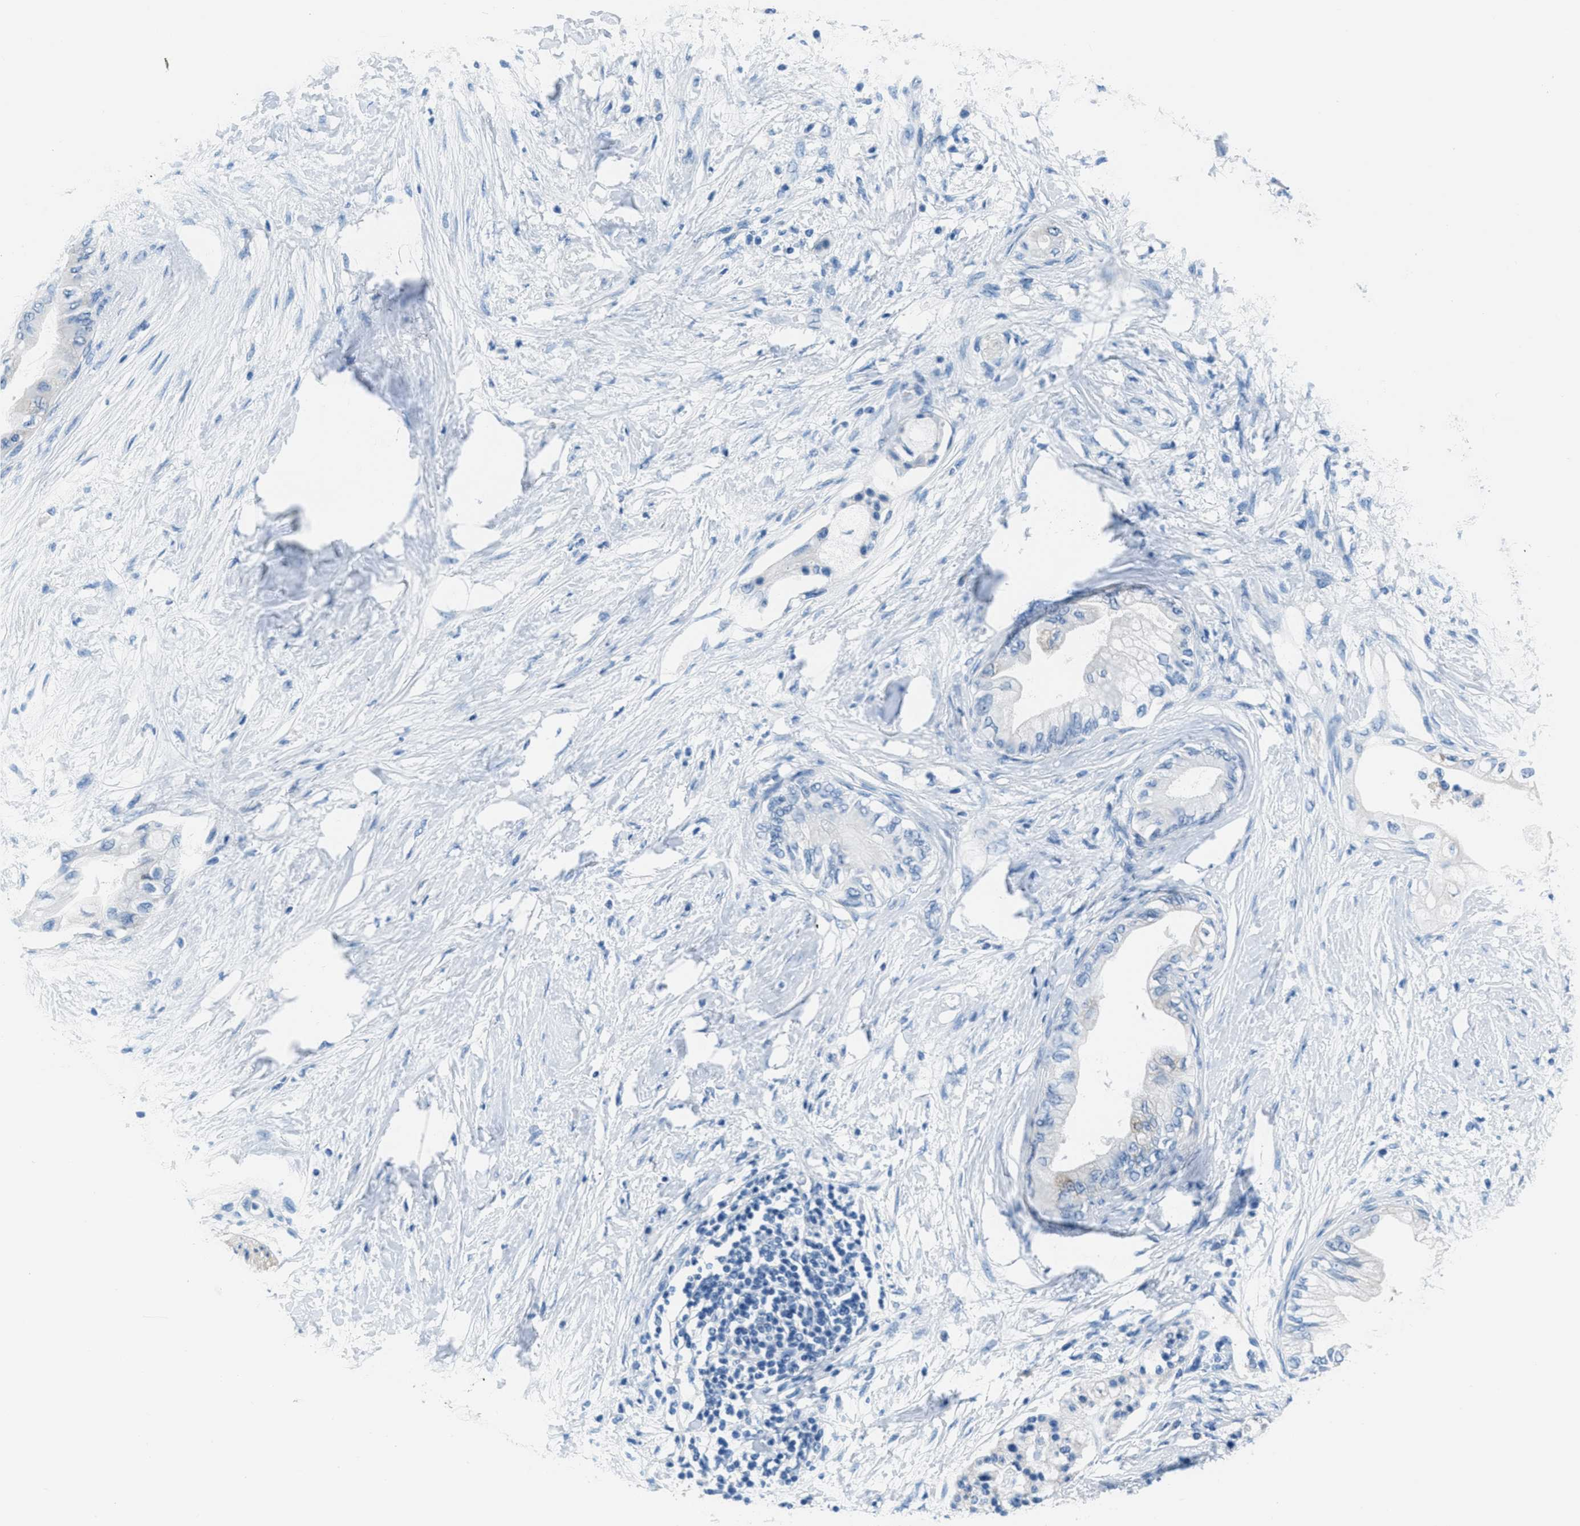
{"staining": {"intensity": "weak", "quantity": "<25%", "location": "cytoplasmic/membranous"}, "tissue": "pancreatic cancer", "cell_type": "Tumor cells", "image_type": "cancer", "snomed": [{"axis": "morphology", "description": "Normal tissue, NOS"}, {"axis": "morphology", "description": "Adenocarcinoma, NOS"}, {"axis": "topography", "description": "Pancreas"}, {"axis": "topography", "description": "Duodenum"}], "caption": "Immunohistochemical staining of human adenocarcinoma (pancreatic) exhibits no significant positivity in tumor cells.", "gene": "MGARP", "patient": {"sex": "female", "age": 60}}